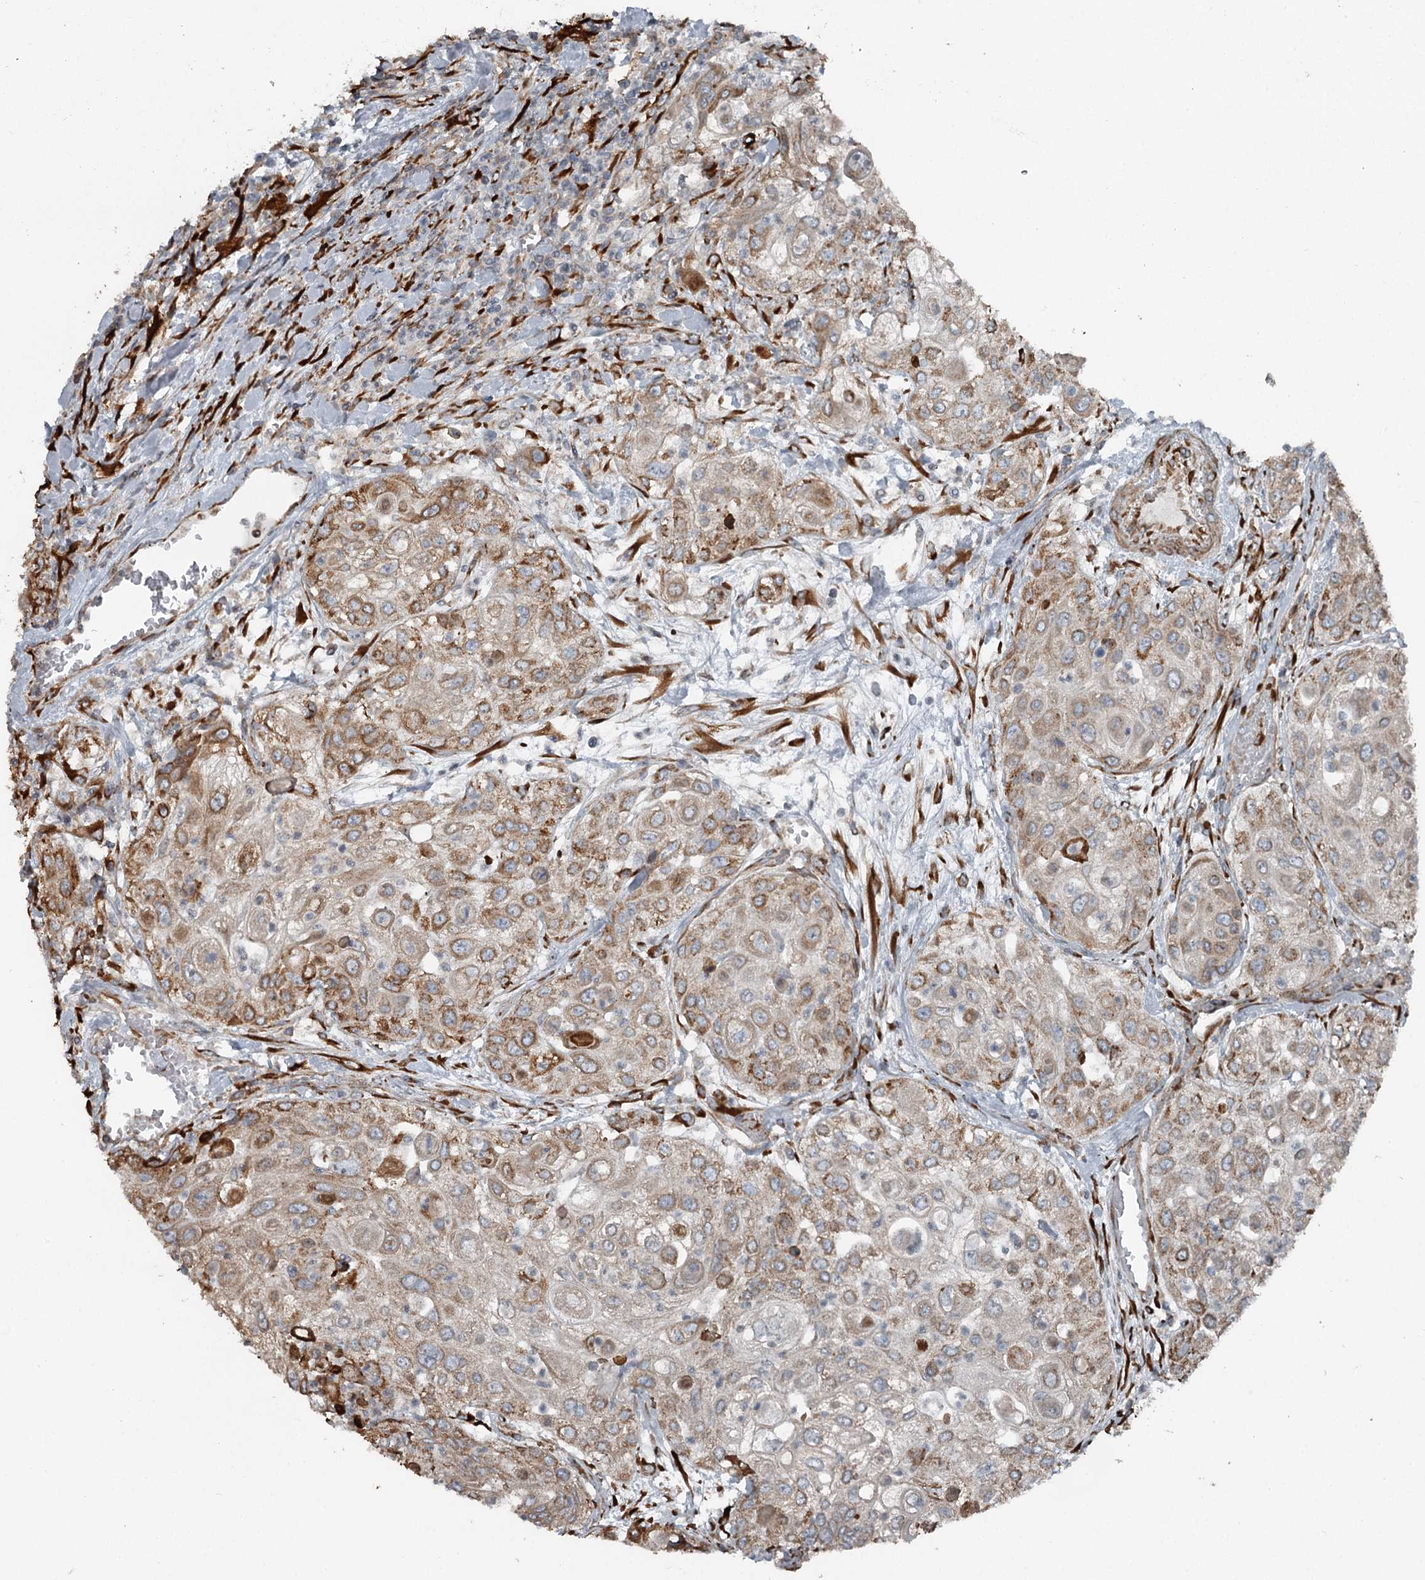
{"staining": {"intensity": "moderate", "quantity": ">75%", "location": "cytoplasmic/membranous"}, "tissue": "urothelial cancer", "cell_type": "Tumor cells", "image_type": "cancer", "snomed": [{"axis": "morphology", "description": "Urothelial carcinoma, High grade"}, {"axis": "topography", "description": "Urinary bladder"}], "caption": "Immunohistochemistry (IHC) of human urothelial cancer shows medium levels of moderate cytoplasmic/membranous staining in about >75% of tumor cells.", "gene": "RASSF8", "patient": {"sex": "female", "age": 79}}